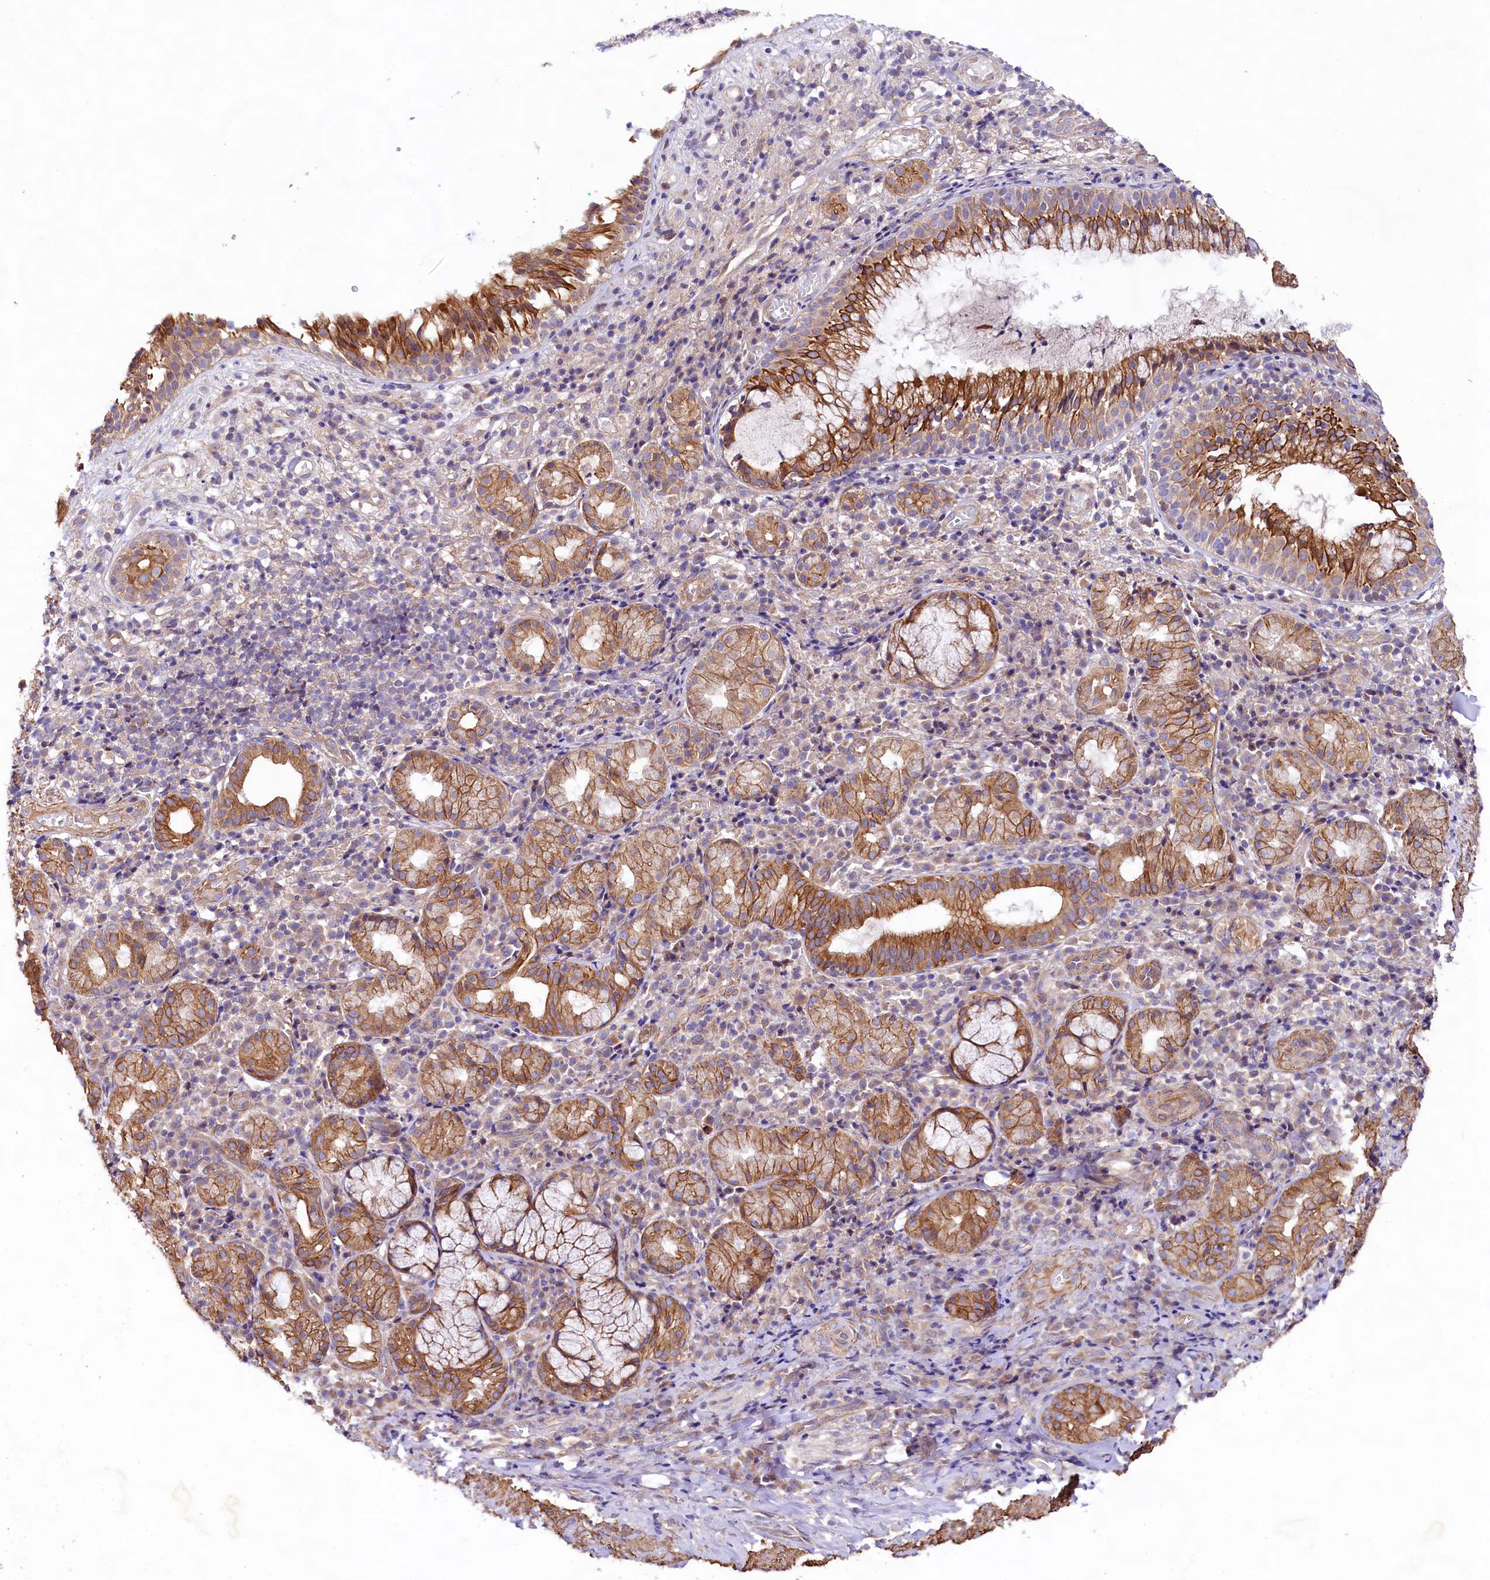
{"staining": {"intensity": "negative", "quantity": "none", "location": "none"}, "tissue": "adipose tissue", "cell_type": "Adipocytes", "image_type": "normal", "snomed": [{"axis": "morphology", "description": "Normal tissue, NOS"}, {"axis": "morphology", "description": "Basal cell carcinoma"}, {"axis": "topography", "description": "Cartilage tissue"}, {"axis": "topography", "description": "Nasopharynx"}, {"axis": "topography", "description": "Oral tissue"}], "caption": "IHC image of unremarkable human adipose tissue stained for a protein (brown), which shows no staining in adipocytes.", "gene": "VPS11", "patient": {"sex": "female", "age": 77}}